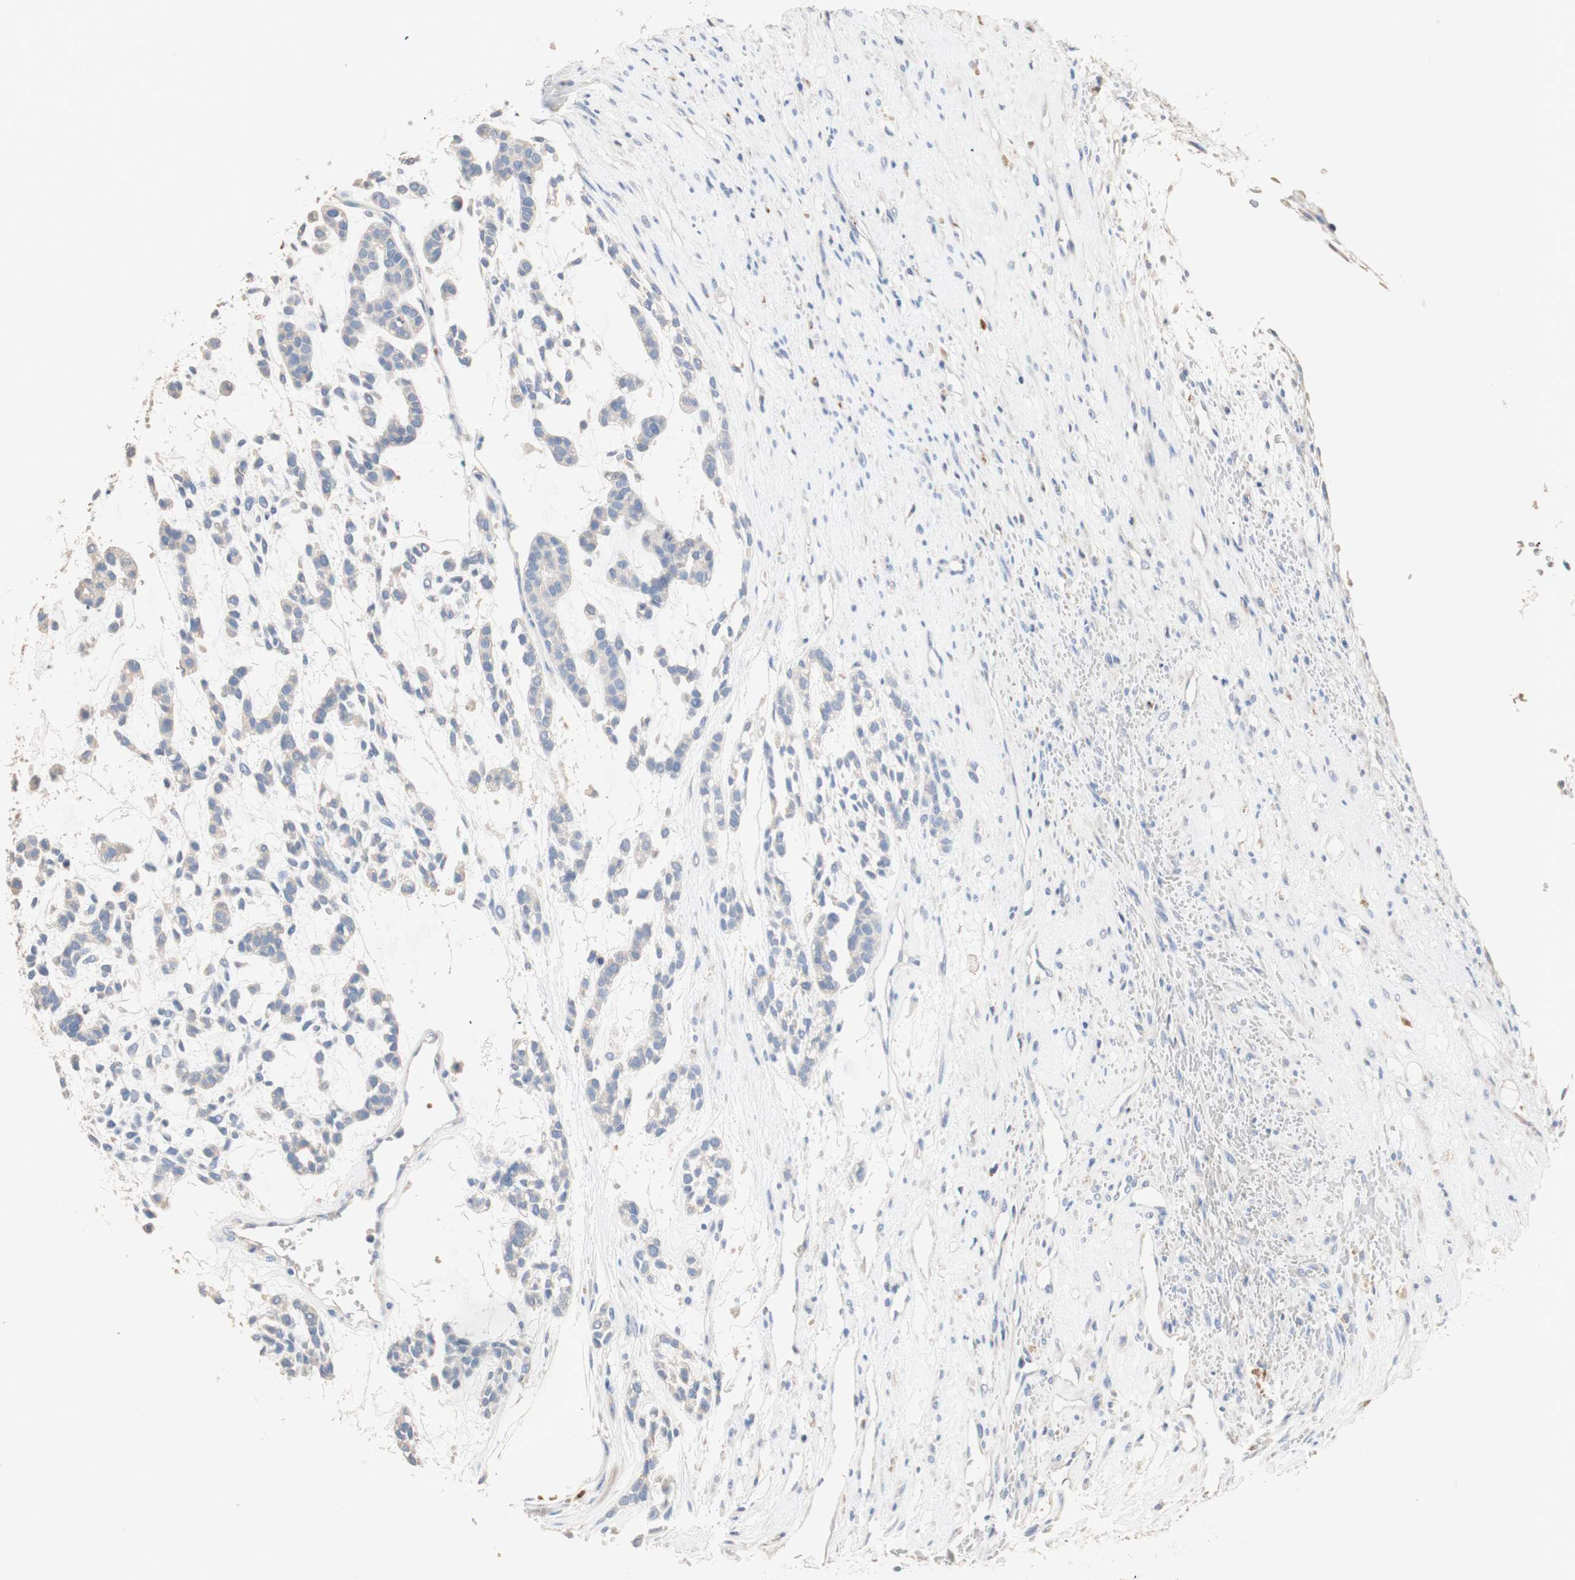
{"staining": {"intensity": "negative", "quantity": "none", "location": "none"}, "tissue": "head and neck cancer", "cell_type": "Tumor cells", "image_type": "cancer", "snomed": [{"axis": "morphology", "description": "Adenocarcinoma, NOS"}, {"axis": "morphology", "description": "Adenoma, NOS"}, {"axis": "topography", "description": "Head-Neck"}], "caption": "Tumor cells are negative for brown protein staining in head and neck adenoma.", "gene": "CDON", "patient": {"sex": "female", "age": 55}}